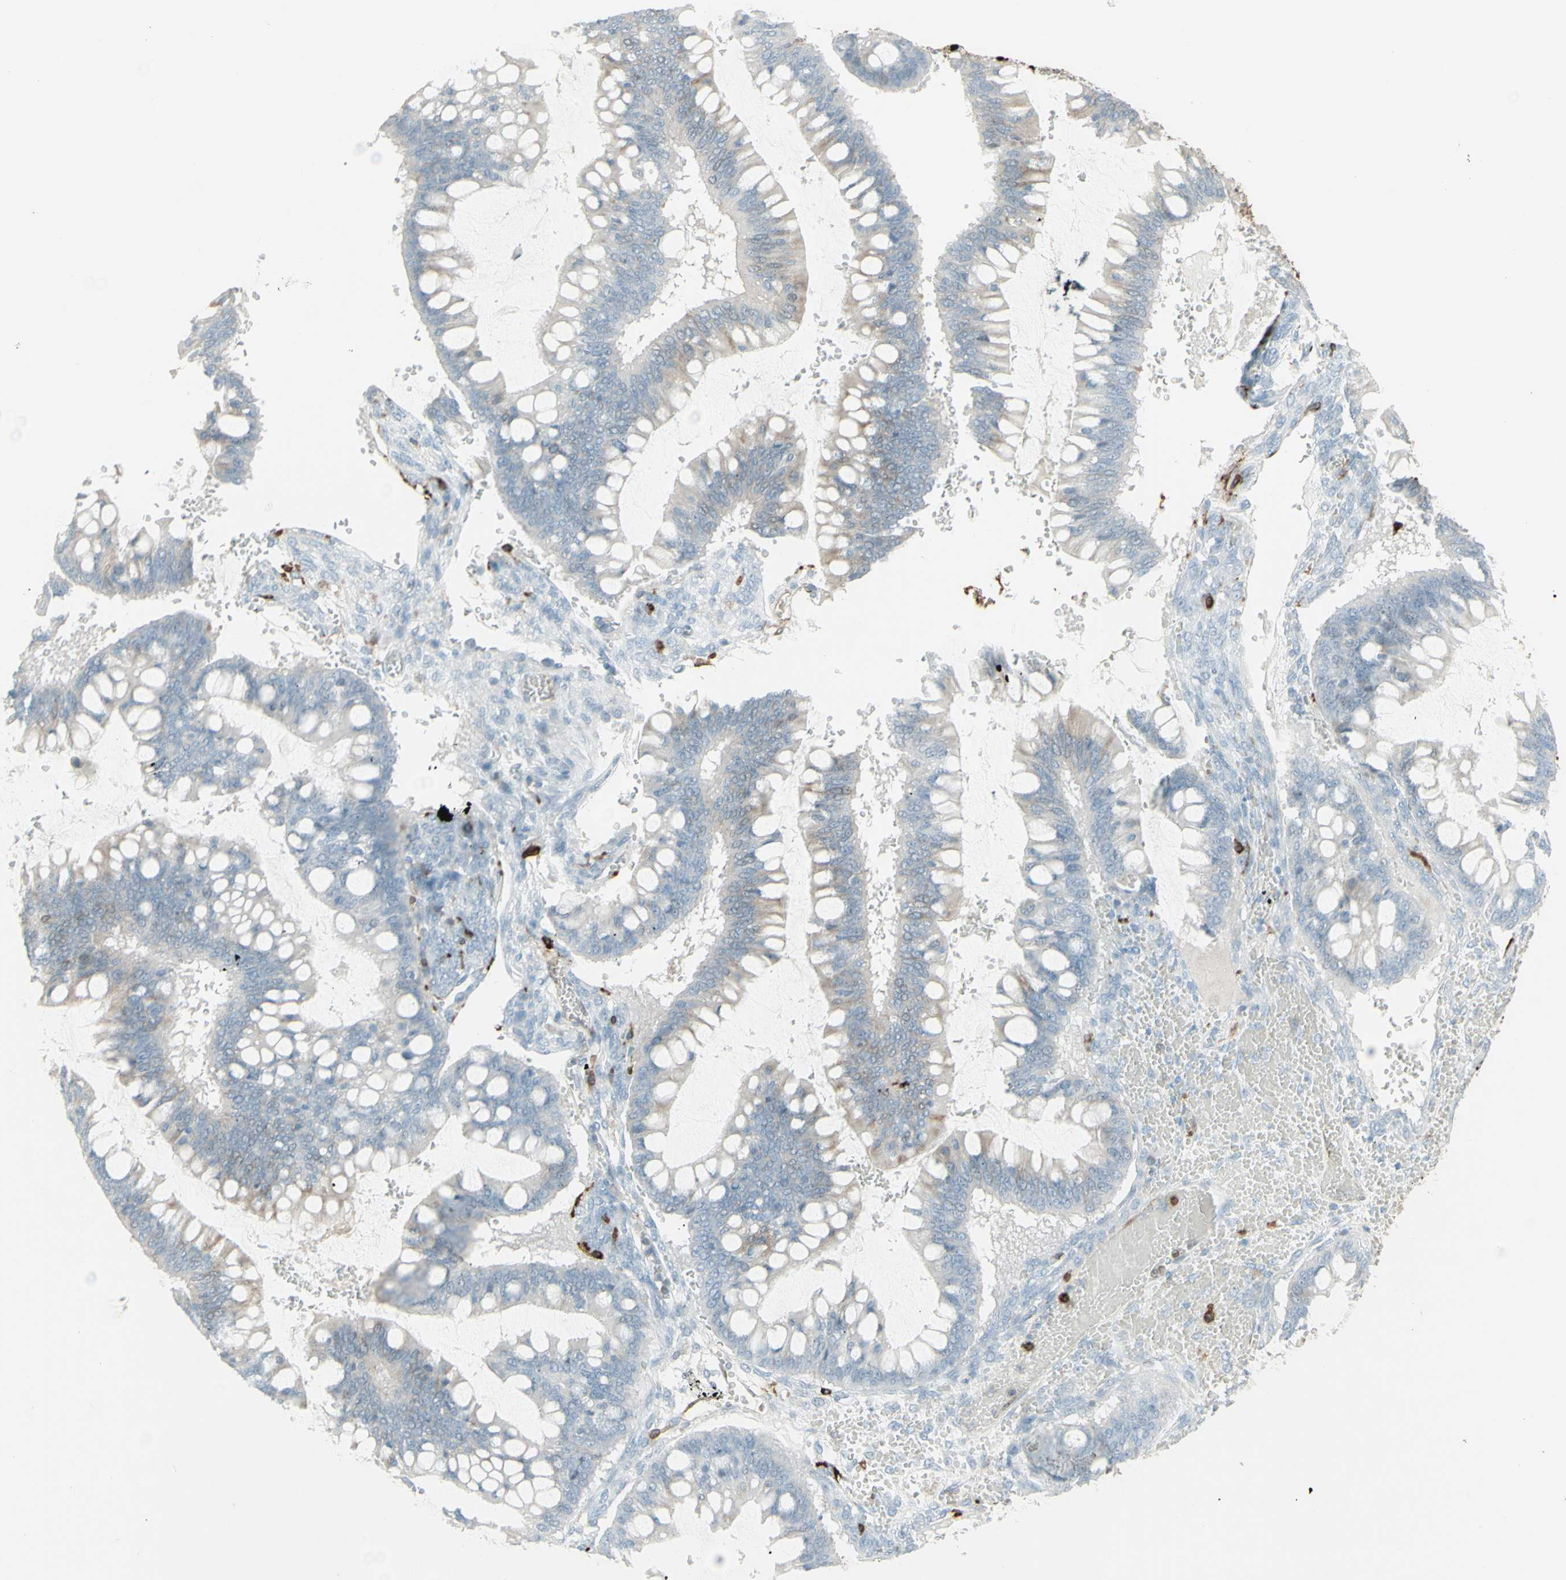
{"staining": {"intensity": "negative", "quantity": "none", "location": "none"}, "tissue": "ovarian cancer", "cell_type": "Tumor cells", "image_type": "cancer", "snomed": [{"axis": "morphology", "description": "Cystadenocarcinoma, mucinous, NOS"}, {"axis": "topography", "description": "Ovary"}], "caption": "There is no significant positivity in tumor cells of ovarian cancer (mucinous cystadenocarcinoma).", "gene": "HLA-DPB1", "patient": {"sex": "female", "age": 73}}